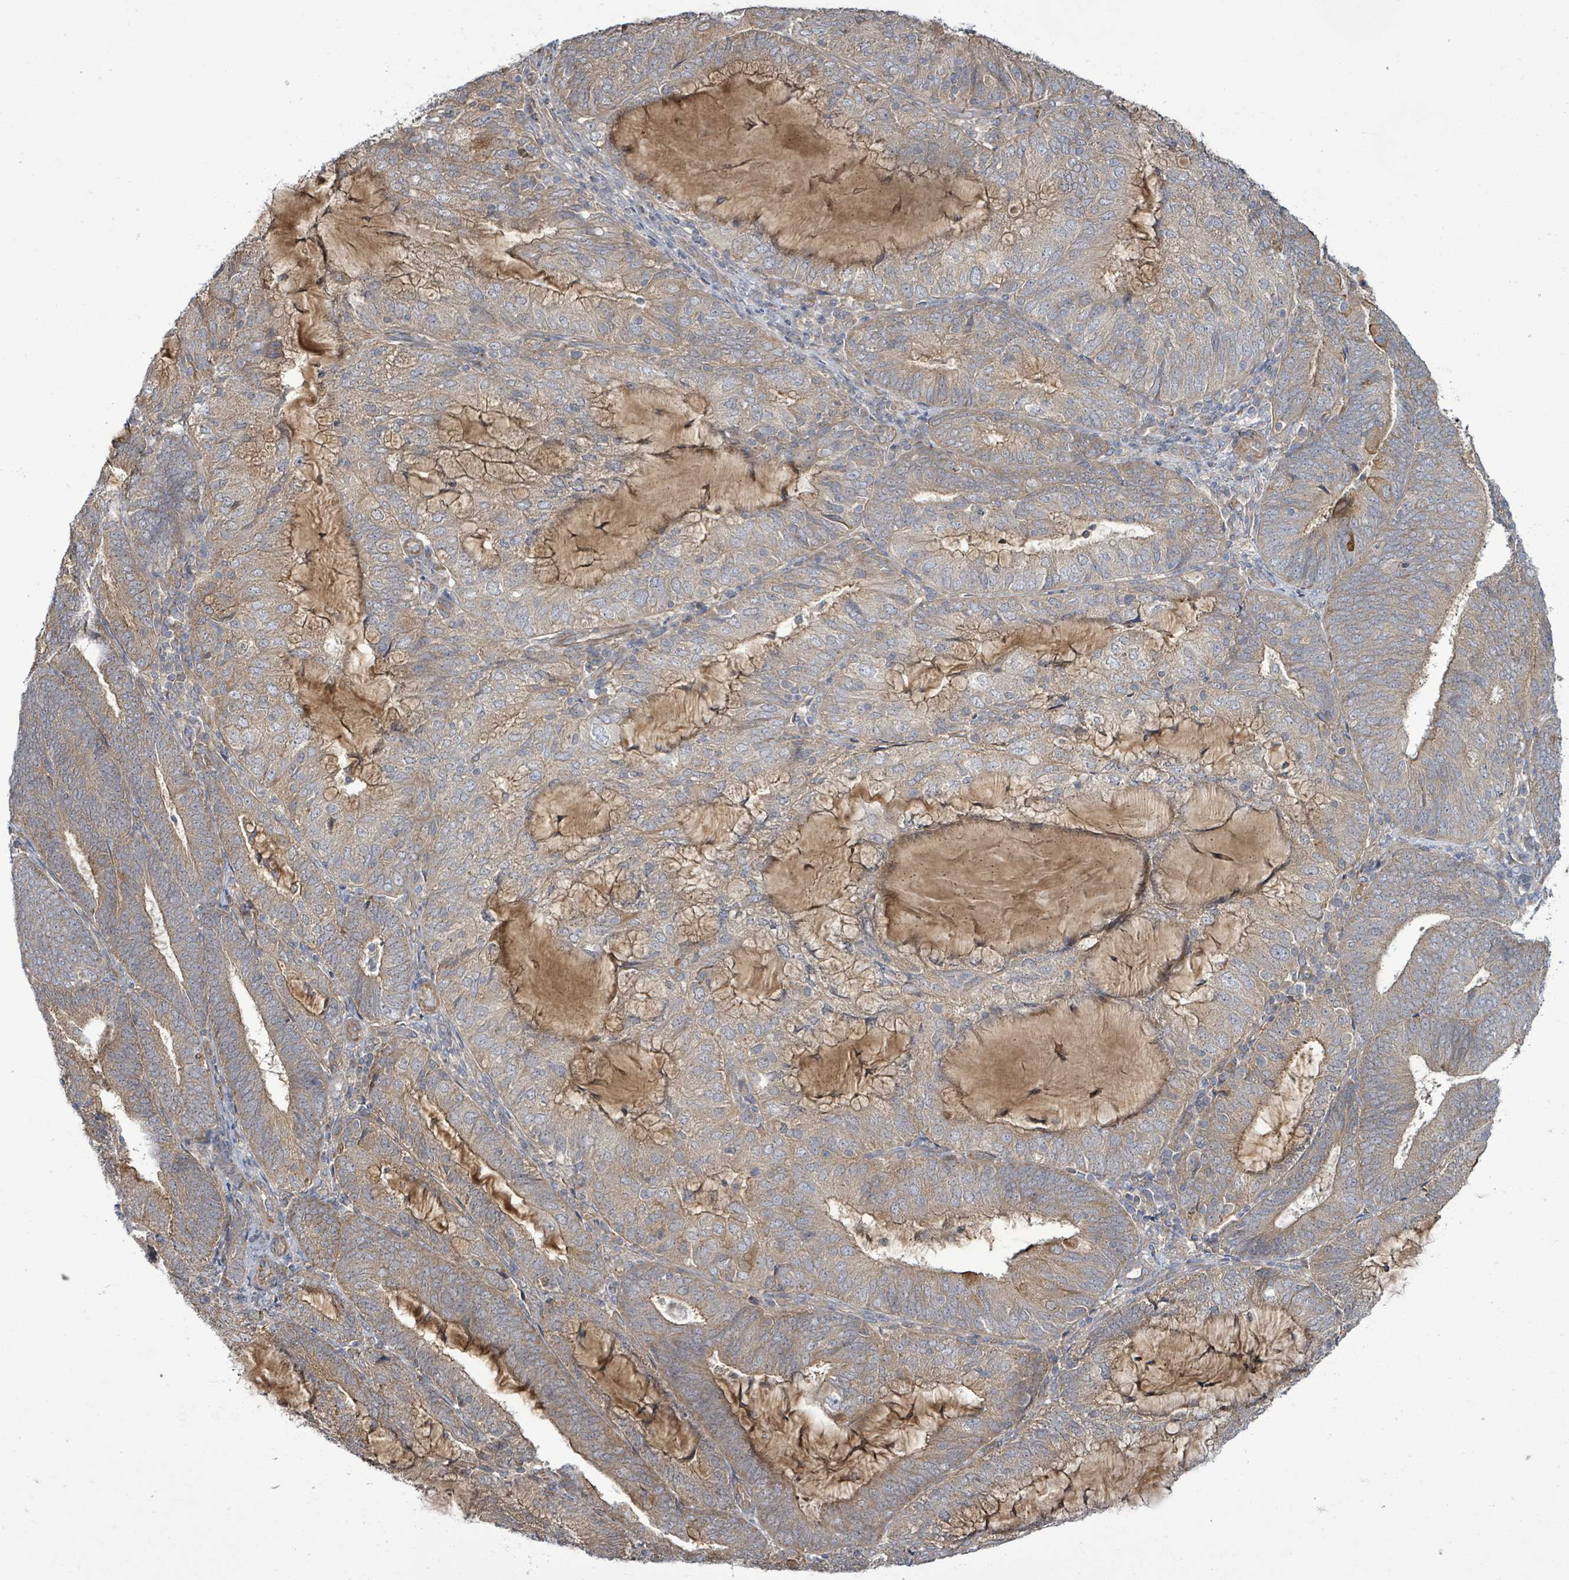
{"staining": {"intensity": "weak", "quantity": "25%-75%", "location": "cytoplasmic/membranous"}, "tissue": "endometrial cancer", "cell_type": "Tumor cells", "image_type": "cancer", "snomed": [{"axis": "morphology", "description": "Adenocarcinoma, NOS"}, {"axis": "topography", "description": "Endometrium"}], "caption": "Brown immunohistochemical staining in endometrial adenocarcinoma exhibits weak cytoplasmic/membranous positivity in approximately 25%-75% of tumor cells. (Brightfield microscopy of DAB IHC at high magnification).", "gene": "KBTBD11", "patient": {"sex": "female", "age": 81}}